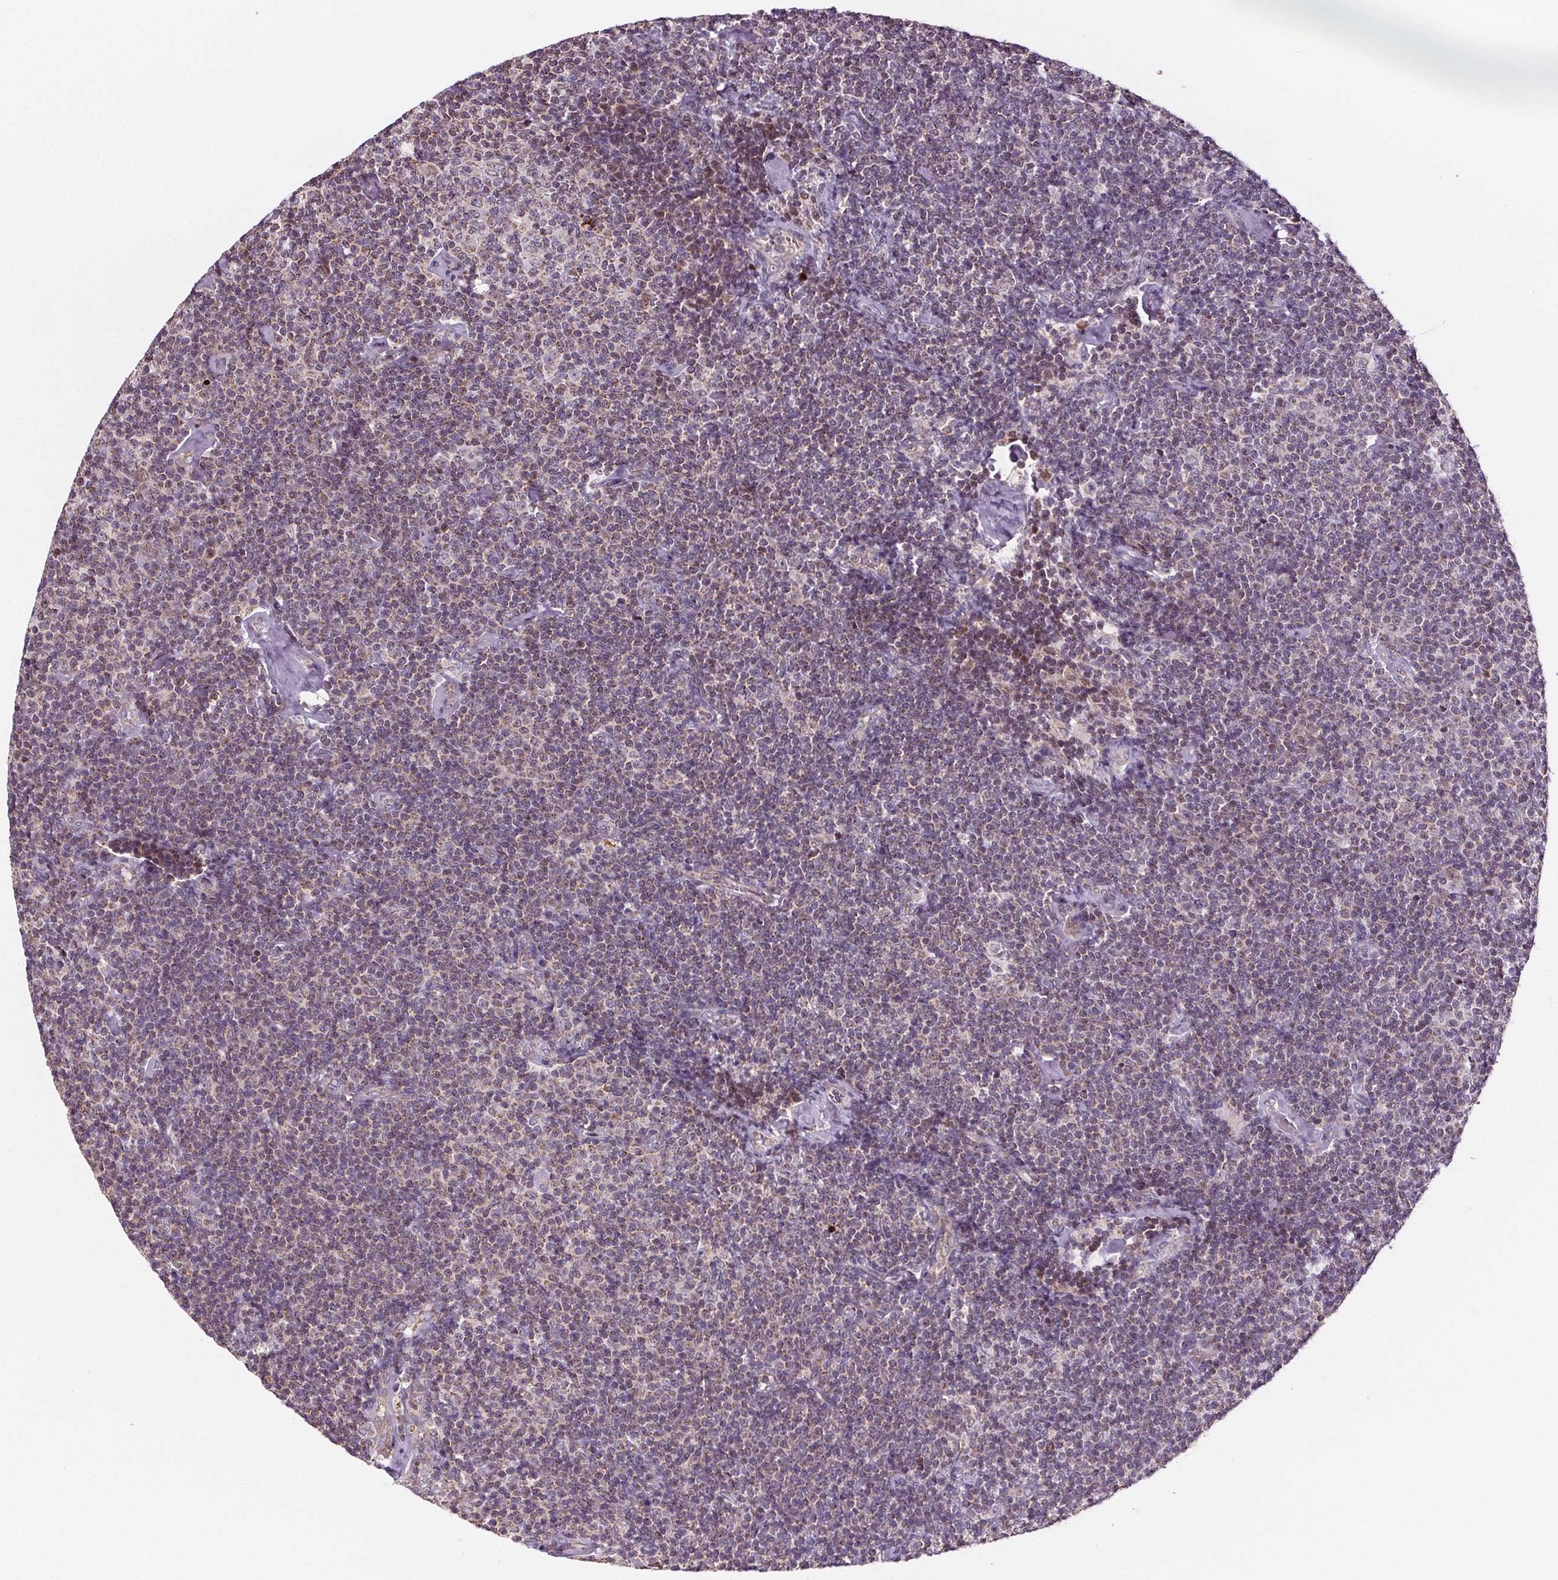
{"staining": {"intensity": "weak", "quantity": "25%-75%", "location": "cytoplasmic/membranous"}, "tissue": "lymphoma", "cell_type": "Tumor cells", "image_type": "cancer", "snomed": [{"axis": "morphology", "description": "Malignant lymphoma, non-Hodgkin's type, Low grade"}, {"axis": "topography", "description": "Lymph node"}], "caption": "Immunohistochemistry (IHC) histopathology image of human lymphoma stained for a protein (brown), which exhibits low levels of weak cytoplasmic/membranous expression in approximately 25%-75% of tumor cells.", "gene": "SUCLA2", "patient": {"sex": "male", "age": 81}}